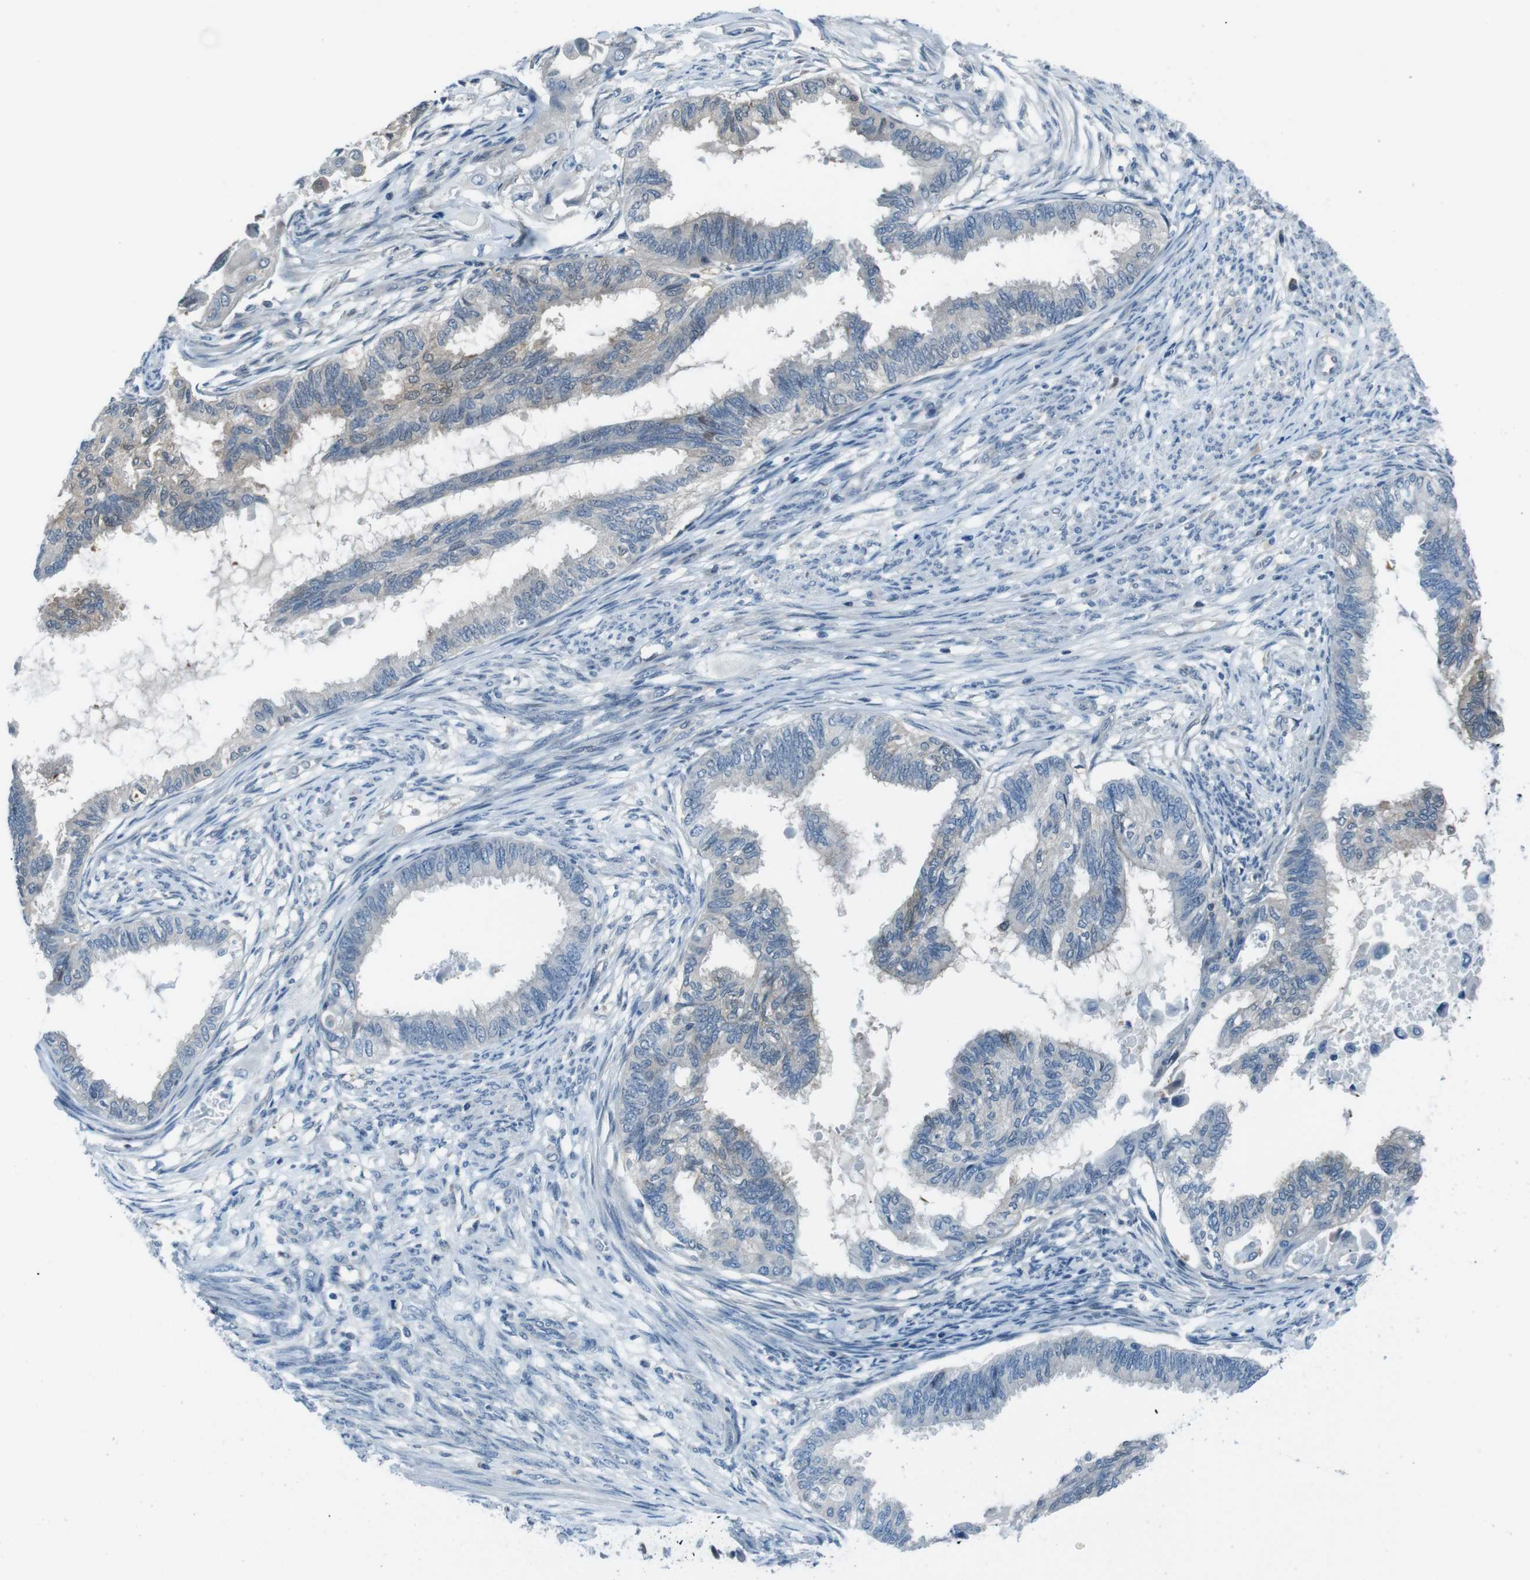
{"staining": {"intensity": "moderate", "quantity": "25%-75%", "location": "cytoplasmic/membranous,nuclear"}, "tissue": "cervical cancer", "cell_type": "Tumor cells", "image_type": "cancer", "snomed": [{"axis": "morphology", "description": "Normal tissue, NOS"}, {"axis": "morphology", "description": "Adenocarcinoma, NOS"}, {"axis": "topography", "description": "Cervix"}, {"axis": "topography", "description": "Endometrium"}], "caption": "High-power microscopy captured an immunohistochemistry (IHC) histopathology image of cervical cancer (adenocarcinoma), revealing moderate cytoplasmic/membranous and nuclear expression in approximately 25%-75% of tumor cells. (DAB (3,3'-diaminobenzidine) = brown stain, brightfield microscopy at high magnification).", "gene": "NANOS2", "patient": {"sex": "female", "age": 86}}